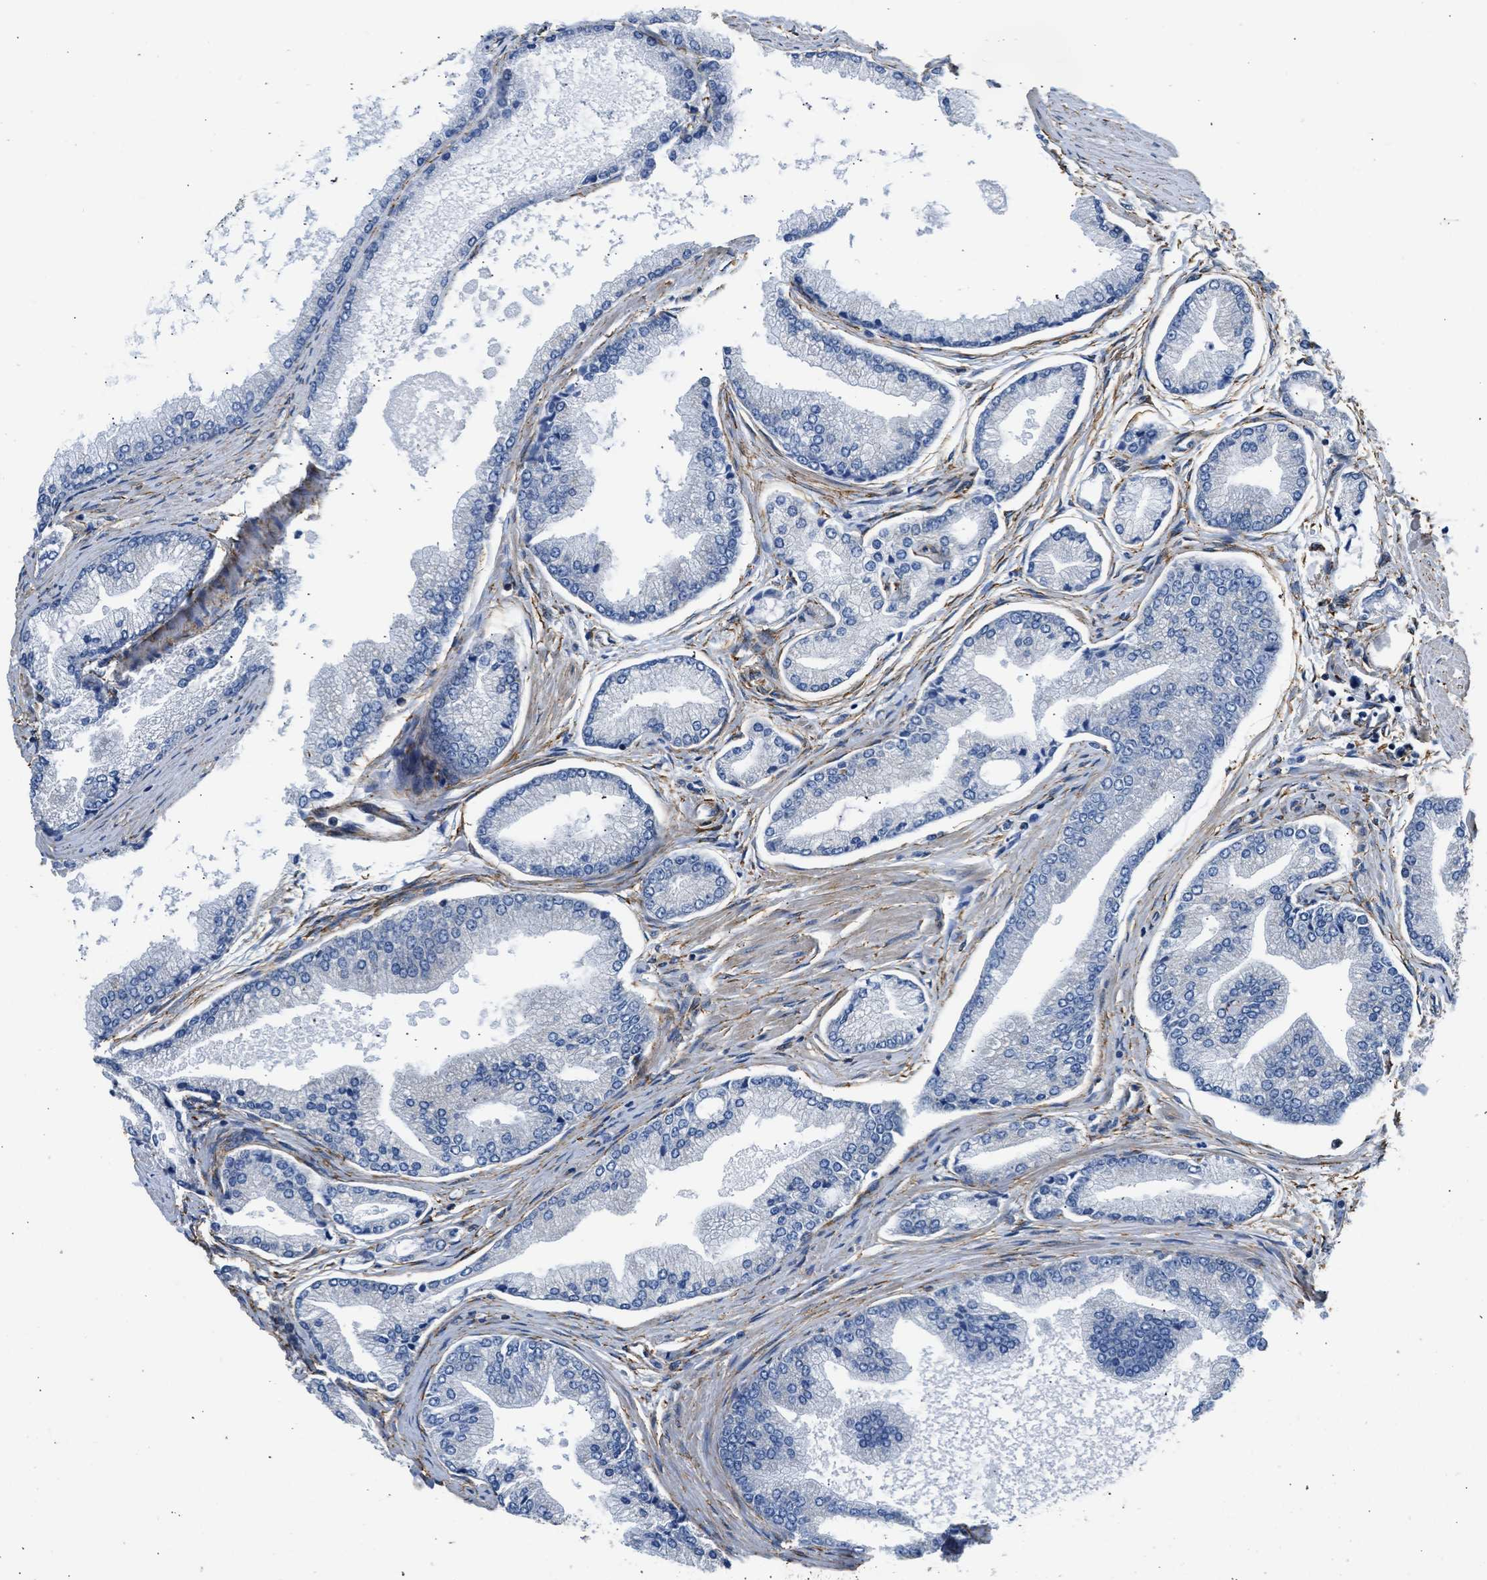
{"staining": {"intensity": "negative", "quantity": "none", "location": "none"}, "tissue": "prostate cancer", "cell_type": "Tumor cells", "image_type": "cancer", "snomed": [{"axis": "morphology", "description": "Adenocarcinoma, High grade"}, {"axis": "topography", "description": "Prostate"}], "caption": "Human prostate cancer stained for a protein using IHC exhibits no expression in tumor cells.", "gene": "SEPTIN2", "patient": {"sex": "male", "age": 61}}